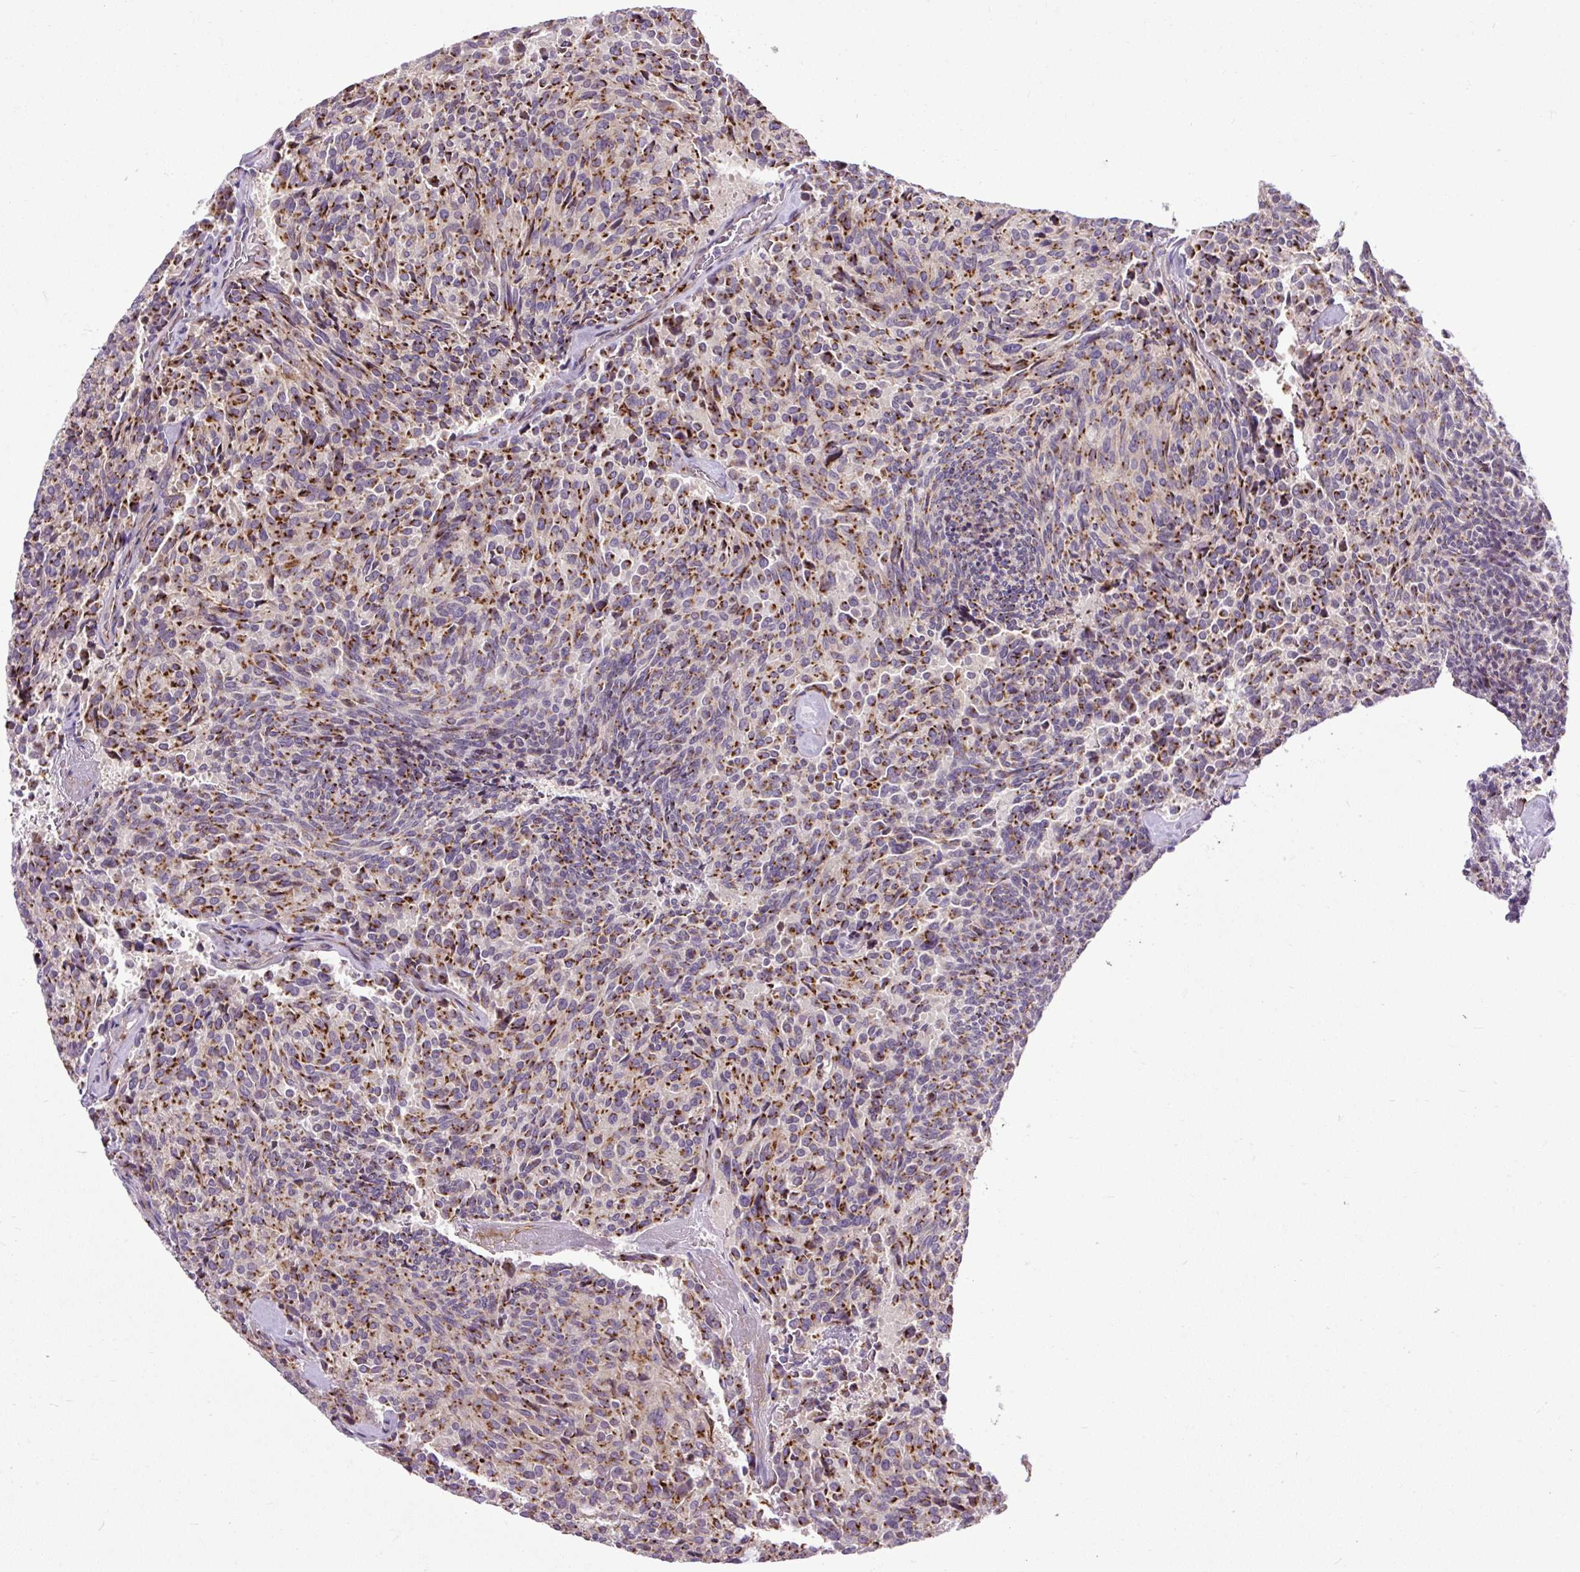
{"staining": {"intensity": "strong", "quantity": "25%-75%", "location": "cytoplasmic/membranous"}, "tissue": "carcinoid", "cell_type": "Tumor cells", "image_type": "cancer", "snomed": [{"axis": "morphology", "description": "Carcinoid, malignant, NOS"}, {"axis": "topography", "description": "Pancreas"}], "caption": "Immunohistochemical staining of malignant carcinoid shows high levels of strong cytoplasmic/membranous positivity in approximately 25%-75% of tumor cells. The protein of interest is stained brown, and the nuclei are stained in blue (DAB (3,3'-diaminobenzidine) IHC with brightfield microscopy, high magnification).", "gene": "MSMP", "patient": {"sex": "female", "age": 54}}